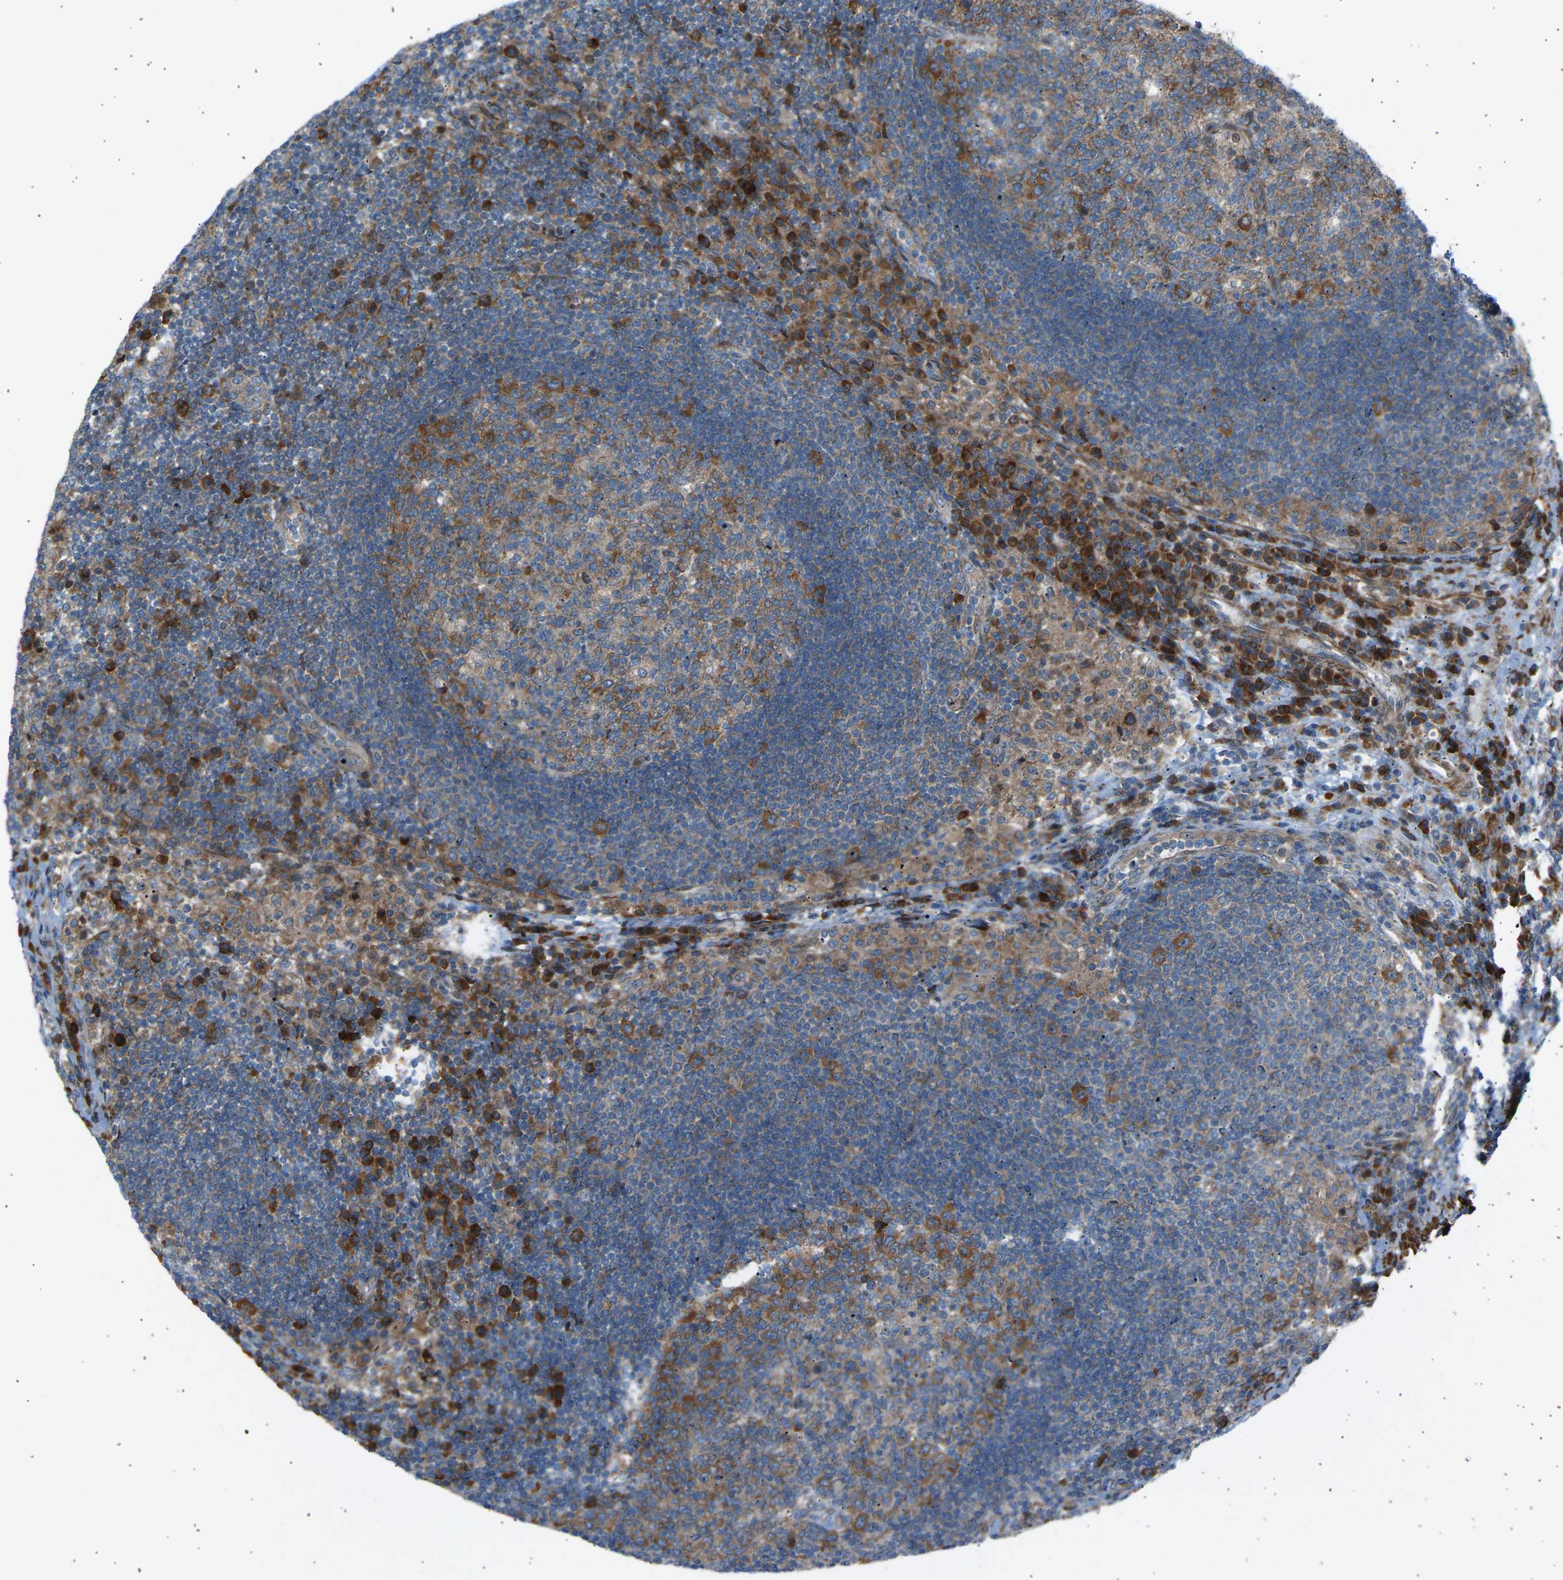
{"staining": {"intensity": "moderate", "quantity": ">75%", "location": "cytoplasmic/membranous"}, "tissue": "lymph node", "cell_type": "Germinal center cells", "image_type": "normal", "snomed": [{"axis": "morphology", "description": "Normal tissue, NOS"}, {"axis": "topography", "description": "Lymph node"}], "caption": "Moderate cytoplasmic/membranous positivity for a protein is identified in about >75% of germinal center cells of unremarkable lymph node using IHC.", "gene": "VPS41", "patient": {"sex": "female", "age": 53}}